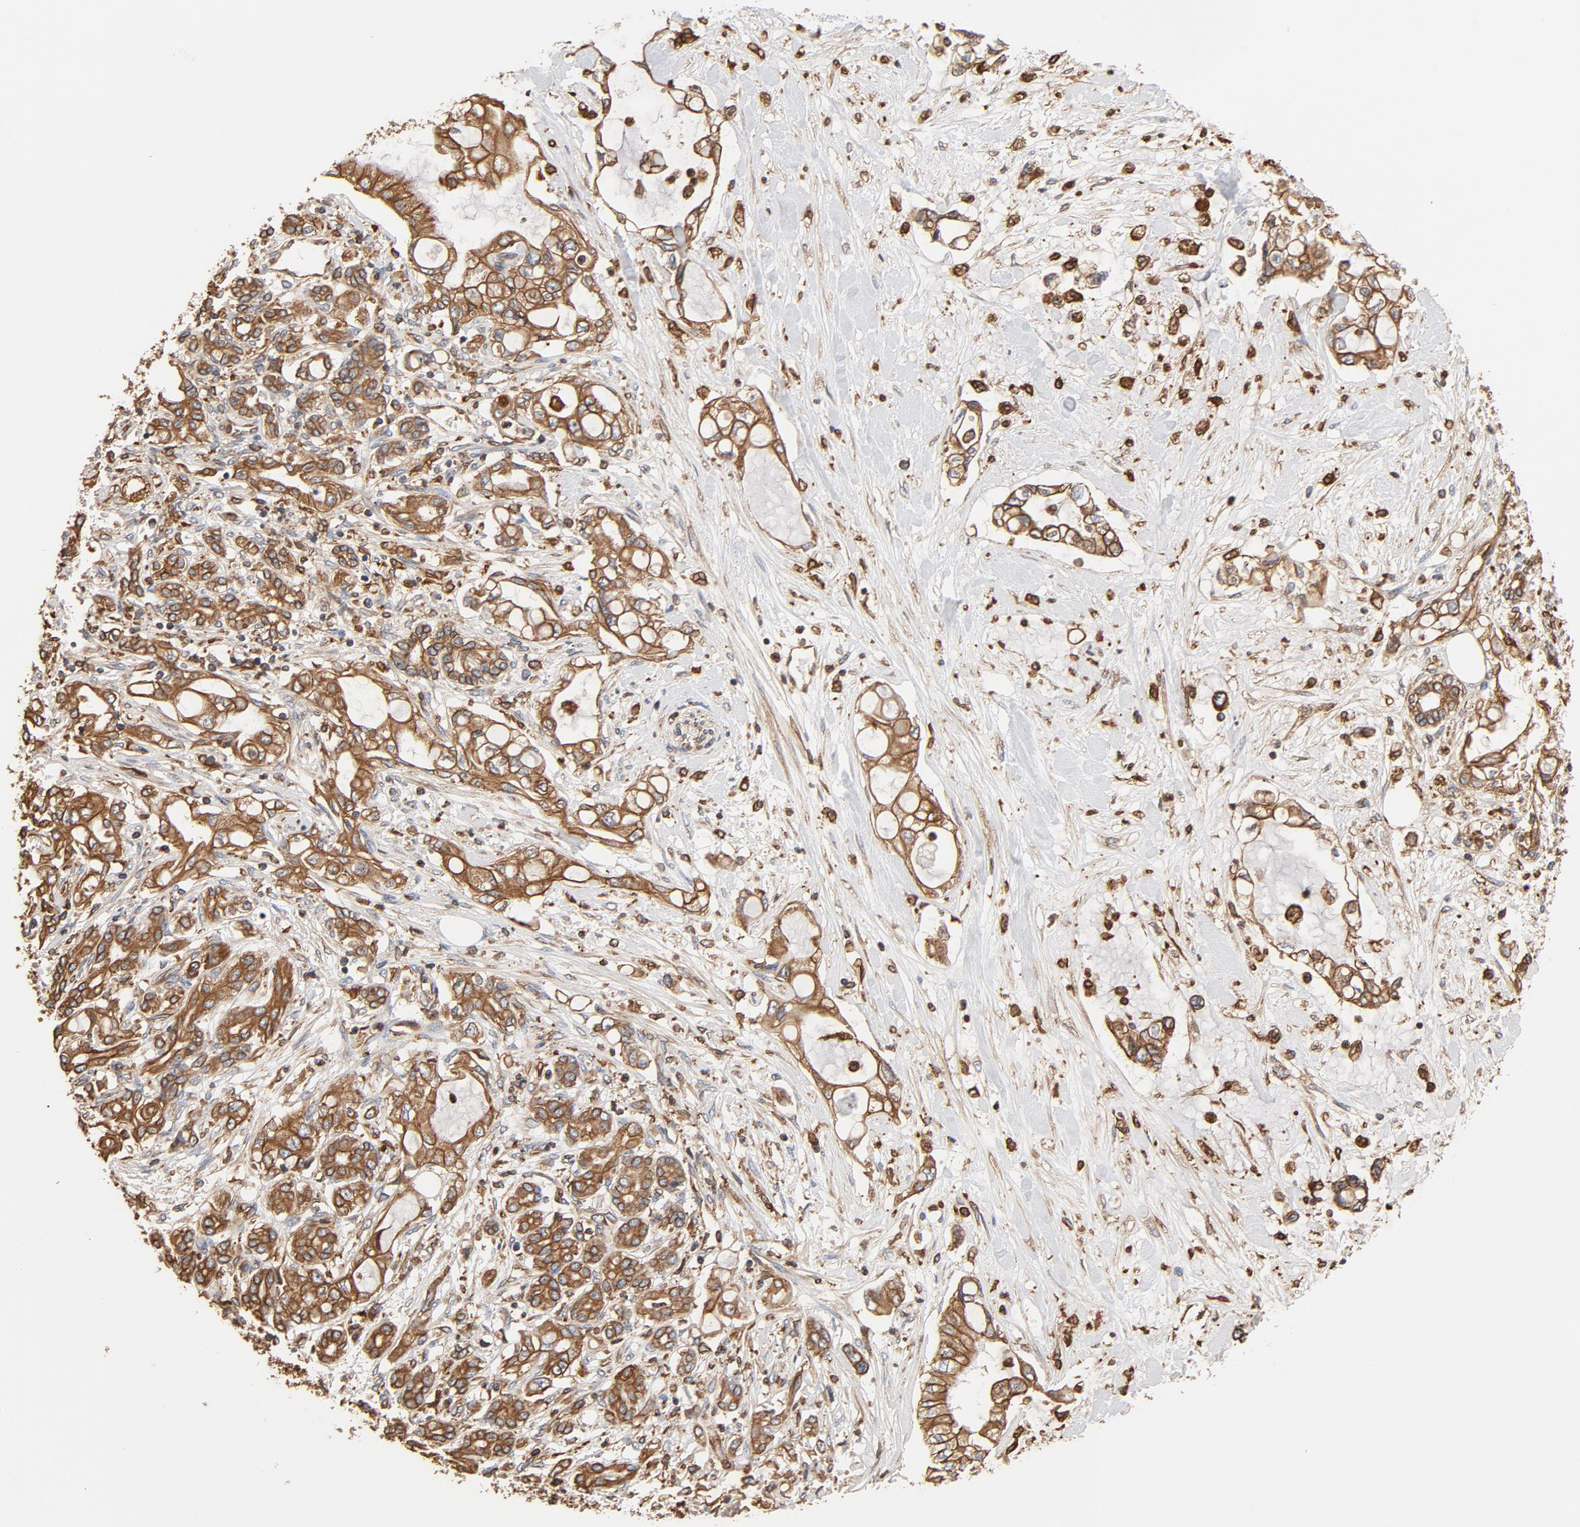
{"staining": {"intensity": "strong", "quantity": ">75%", "location": "cytoplasmic/membranous"}, "tissue": "pancreatic cancer", "cell_type": "Tumor cells", "image_type": "cancer", "snomed": [{"axis": "morphology", "description": "Adenocarcinoma, NOS"}, {"axis": "topography", "description": "Pancreas"}], "caption": "Protein staining displays strong cytoplasmic/membranous staining in about >75% of tumor cells in pancreatic cancer (adenocarcinoma). (Stains: DAB in brown, nuclei in blue, Microscopy: brightfield microscopy at high magnification).", "gene": "BCAP31", "patient": {"sex": "female", "age": 70}}